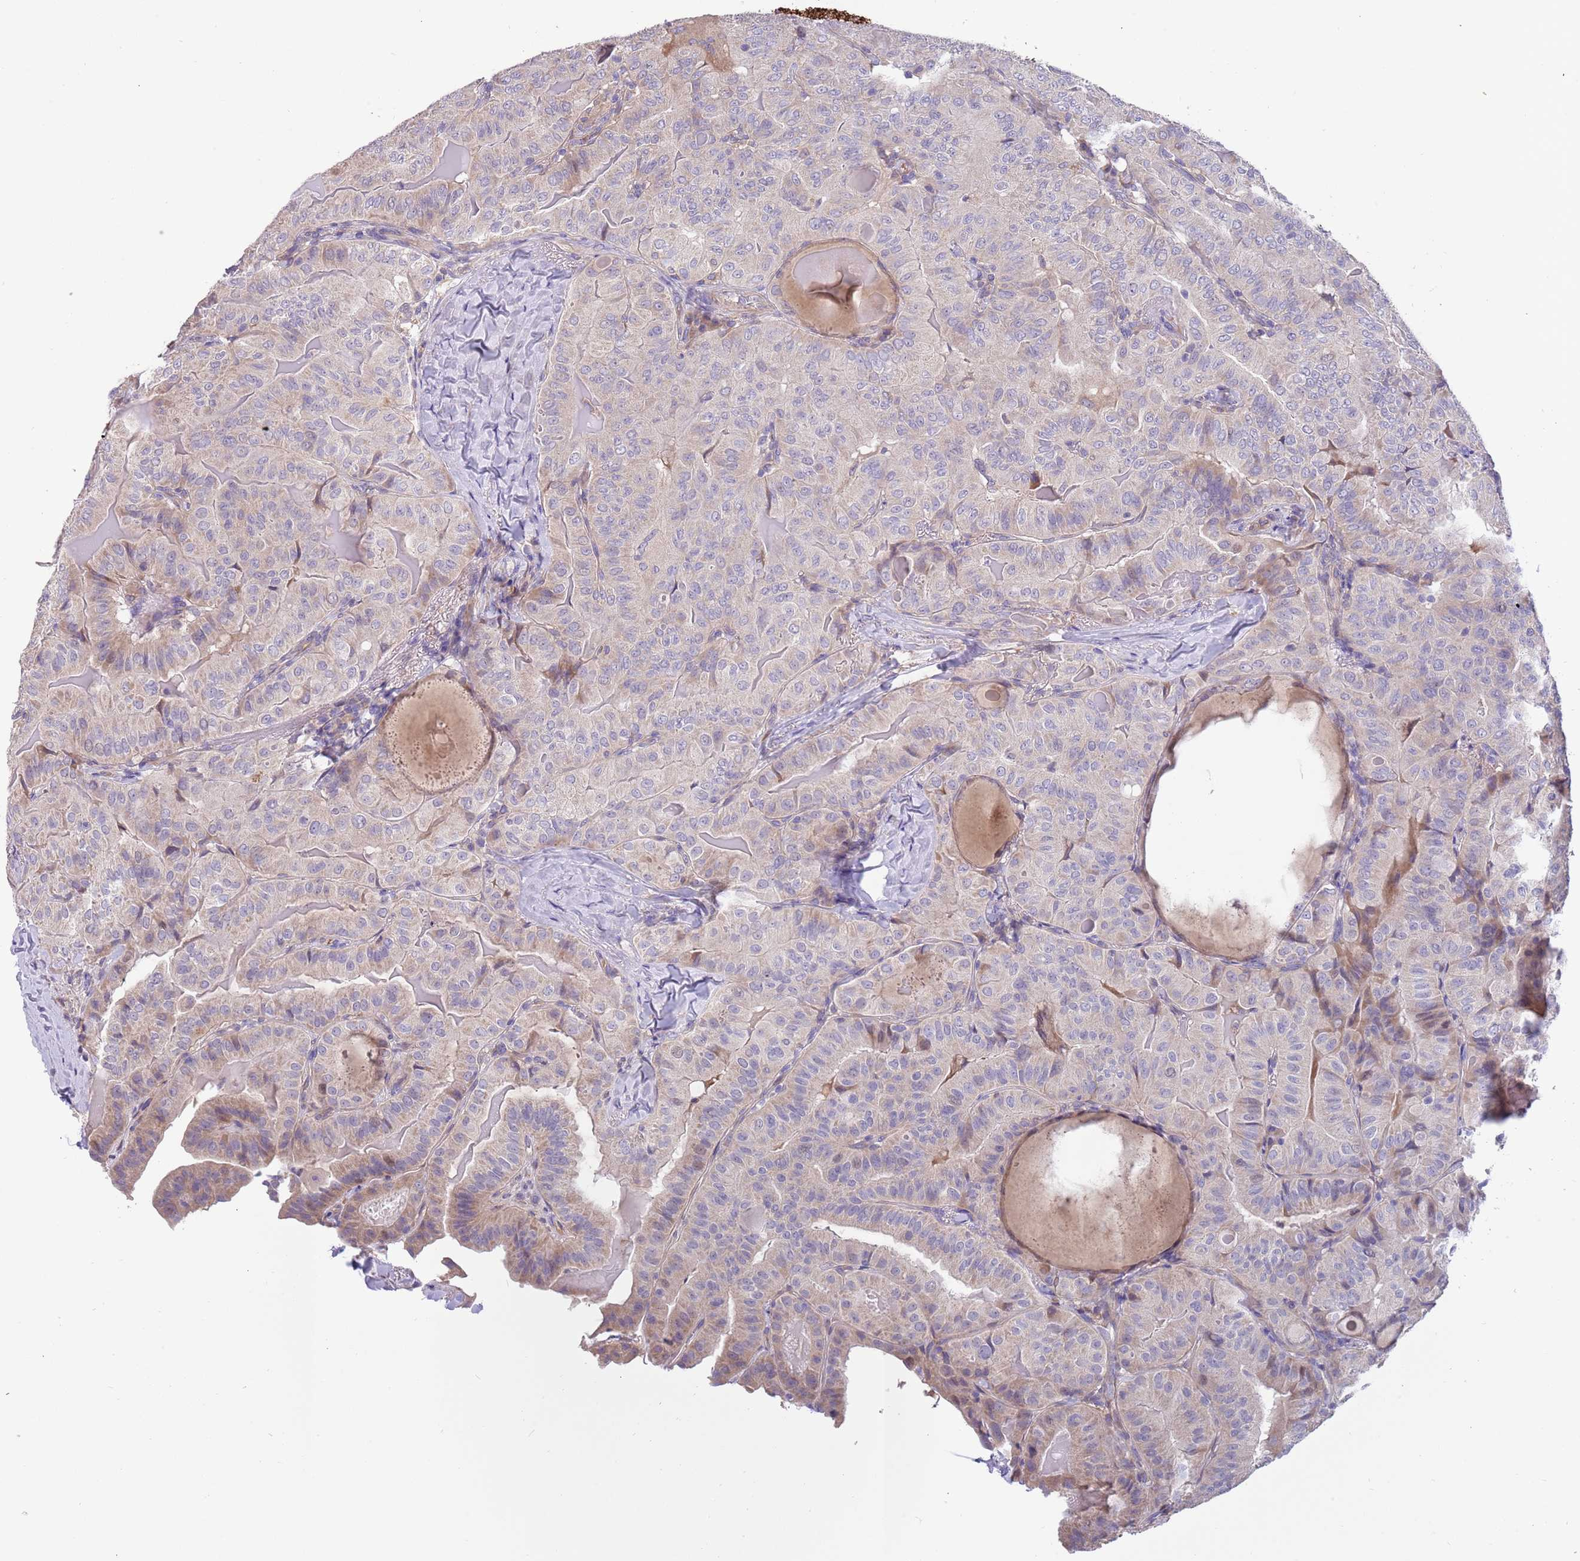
{"staining": {"intensity": "weak", "quantity": "<25%", "location": "cytoplasmic/membranous"}, "tissue": "thyroid cancer", "cell_type": "Tumor cells", "image_type": "cancer", "snomed": [{"axis": "morphology", "description": "Papillary adenocarcinoma, NOS"}, {"axis": "topography", "description": "Thyroid gland"}], "caption": "IHC of human thyroid cancer (papillary adenocarcinoma) reveals no staining in tumor cells.", "gene": "CABYR", "patient": {"sex": "female", "age": 68}}